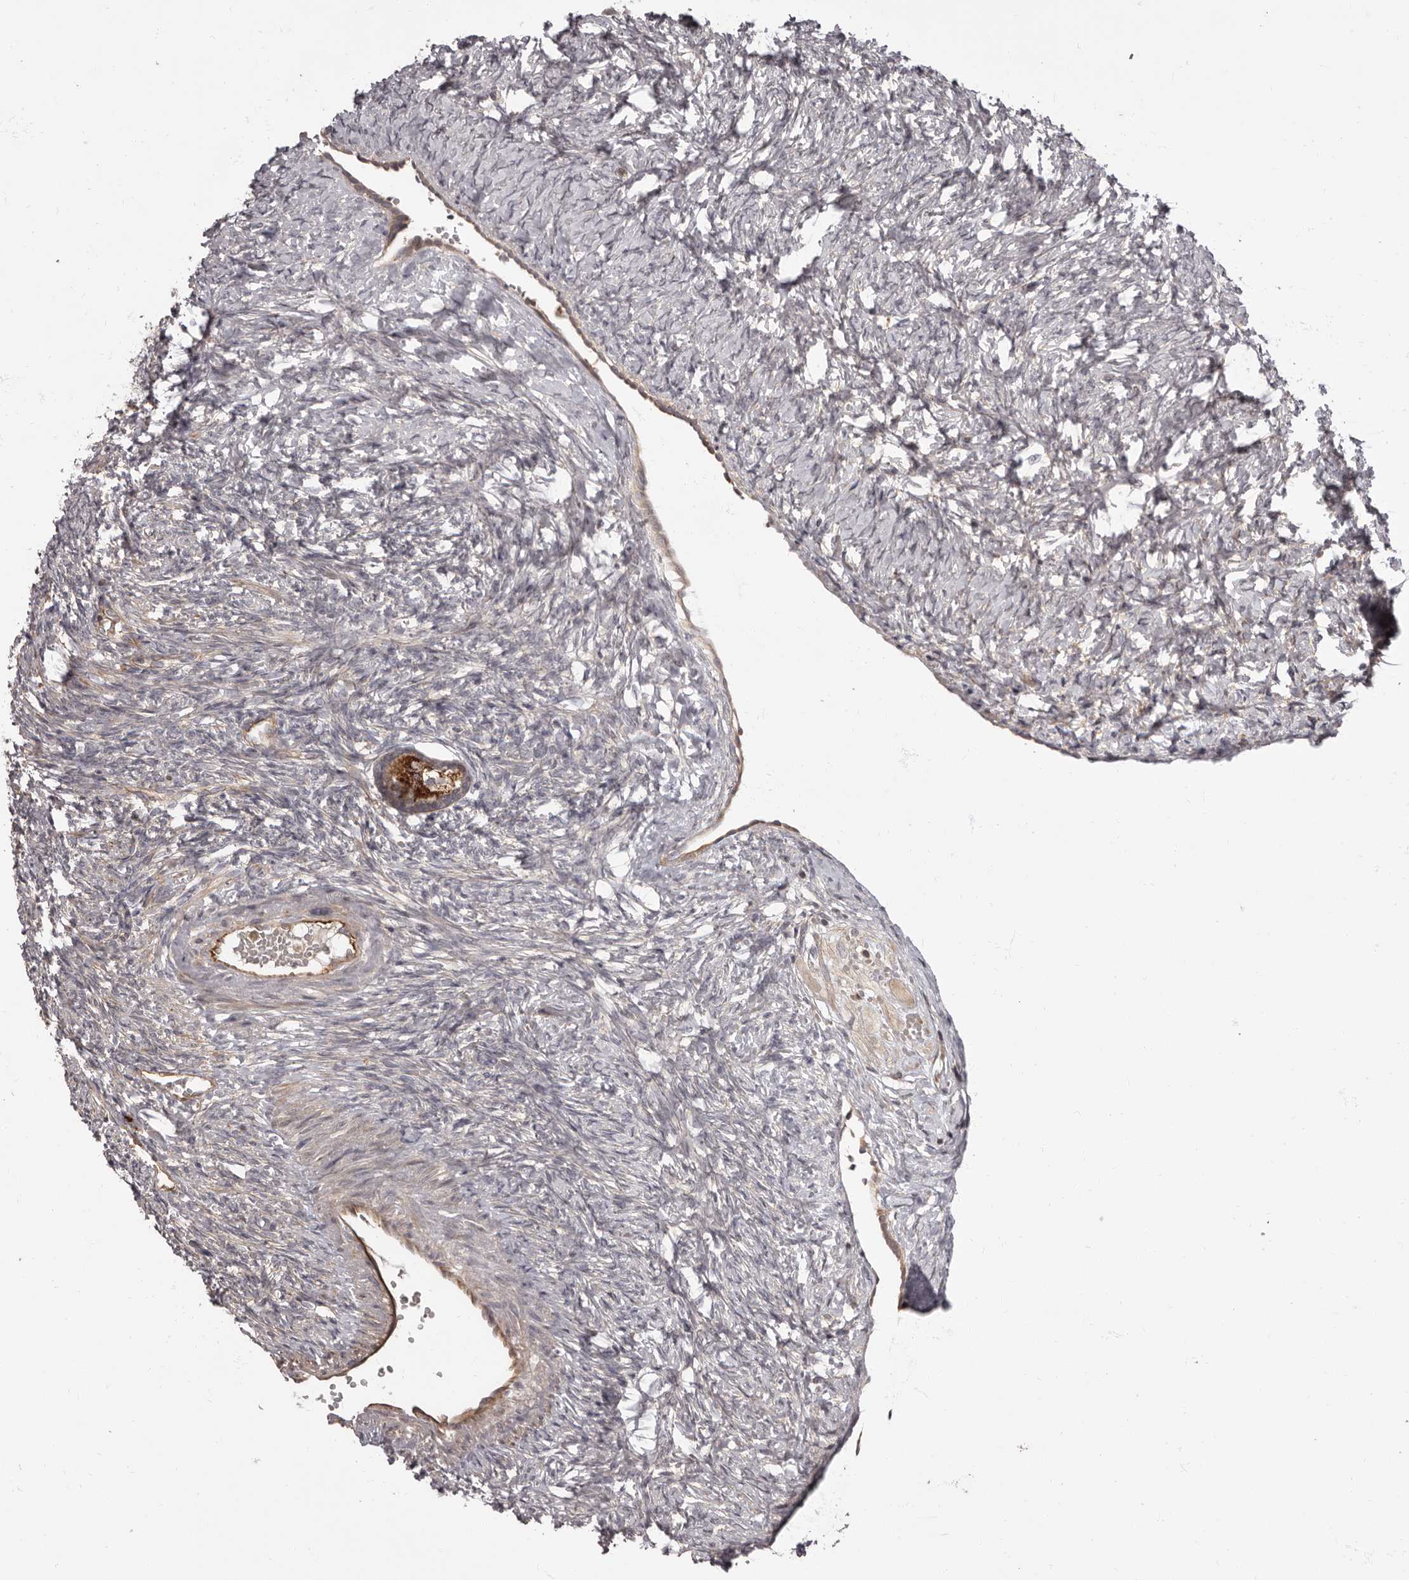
{"staining": {"intensity": "moderate", "quantity": ">75%", "location": "cytoplasmic/membranous"}, "tissue": "ovary", "cell_type": "Follicle cells", "image_type": "normal", "snomed": [{"axis": "morphology", "description": "Normal tissue, NOS"}, {"axis": "topography", "description": "Ovary"}], "caption": "Unremarkable ovary was stained to show a protein in brown. There is medium levels of moderate cytoplasmic/membranous expression in about >75% of follicle cells. The staining is performed using DAB brown chromogen to label protein expression. The nuclei are counter-stained blue using hematoxylin.", "gene": "ADCY2", "patient": {"sex": "female", "age": 41}}